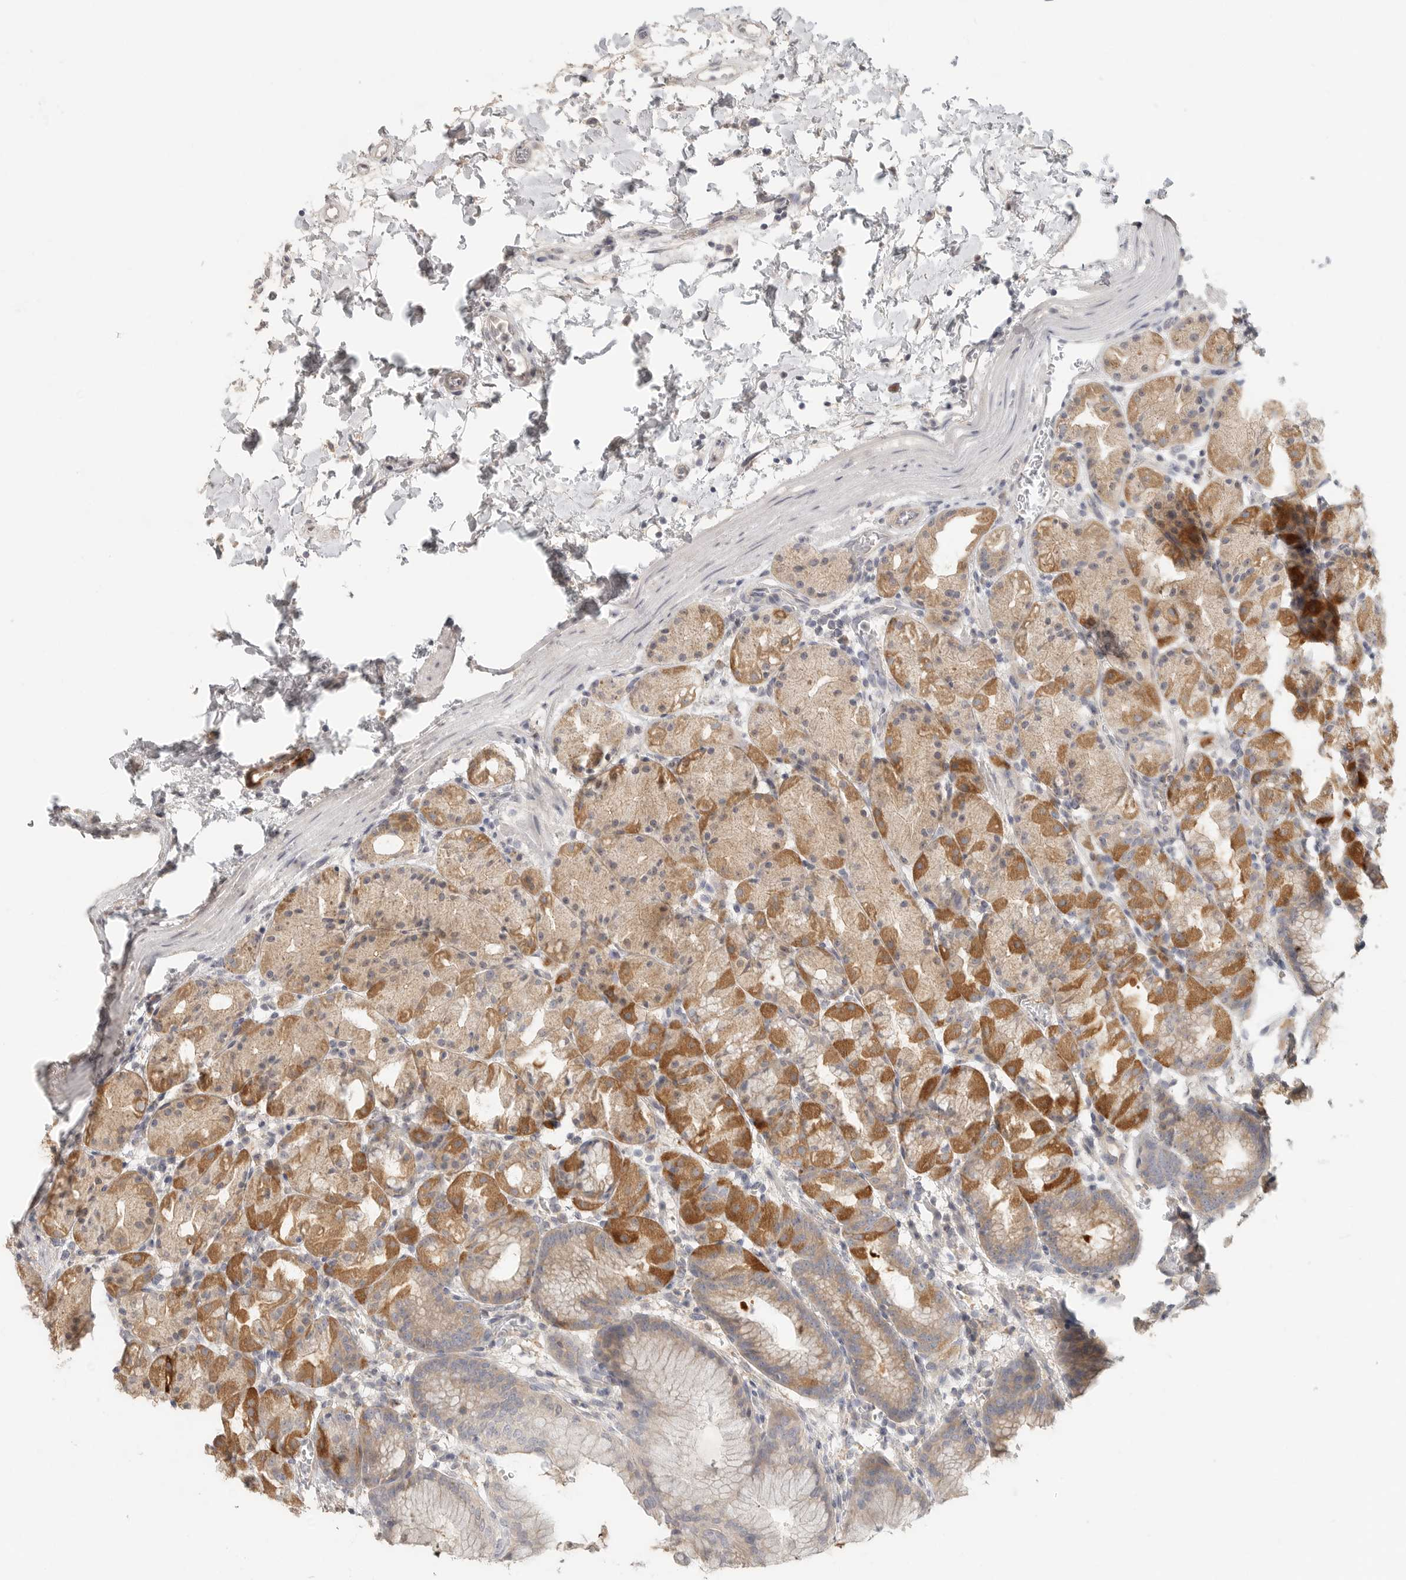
{"staining": {"intensity": "strong", "quantity": "<25%", "location": "cytoplasmic/membranous"}, "tissue": "stomach", "cell_type": "Glandular cells", "image_type": "normal", "snomed": [{"axis": "morphology", "description": "Normal tissue, NOS"}, {"axis": "topography", "description": "Stomach, upper"}], "caption": "Protein analysis of normal stomach demonstrates strong cytoplasmic/membranous expression in approximately <25% of glandular cells. Using DAB (3,3'-diaminobenzidine) (brown) and hematoxylin (blue) stains, captured at high magnification using brightfield microscopy.", "gene": "HDAC6", "patient": {"sex": "male", "age": 48}}